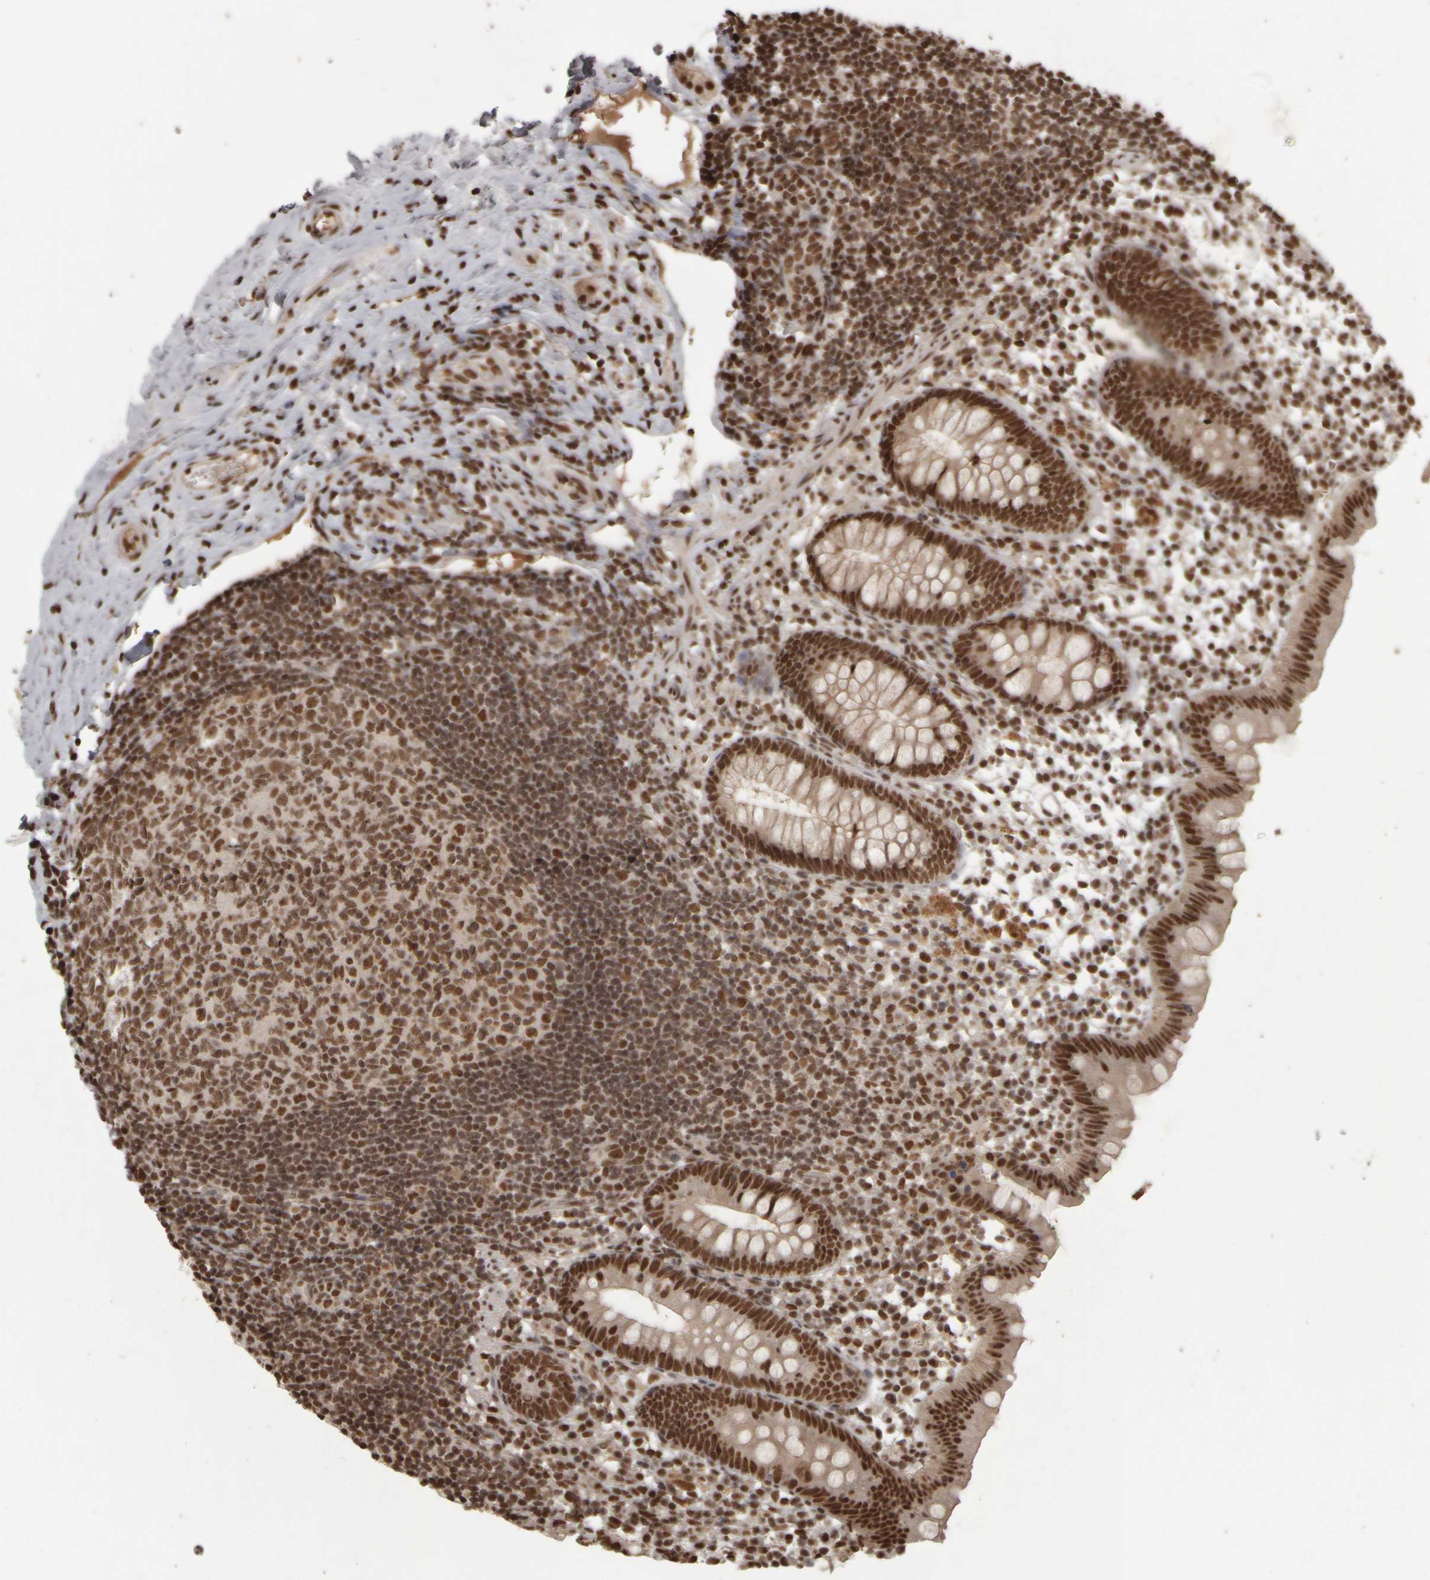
{"staining": {"intensity": "strong", "quantity": ">75%", "location": "nuclear"}, "tissue": "appendix", "cell_type": "Glandular cells", "image_type": "normal", "snomed": [{"axis": "morphology", "description": "Normal tissue, NOS"}, {"axis": "topography", "description": "Appendix"}], "caption": "Appendix stained for a protein (brown) exhibits strong nuclear positive positivity in about >75% of glandular cells.", "gene": "ZFHX4", "patient": {"sex": "female", "age": 20}}